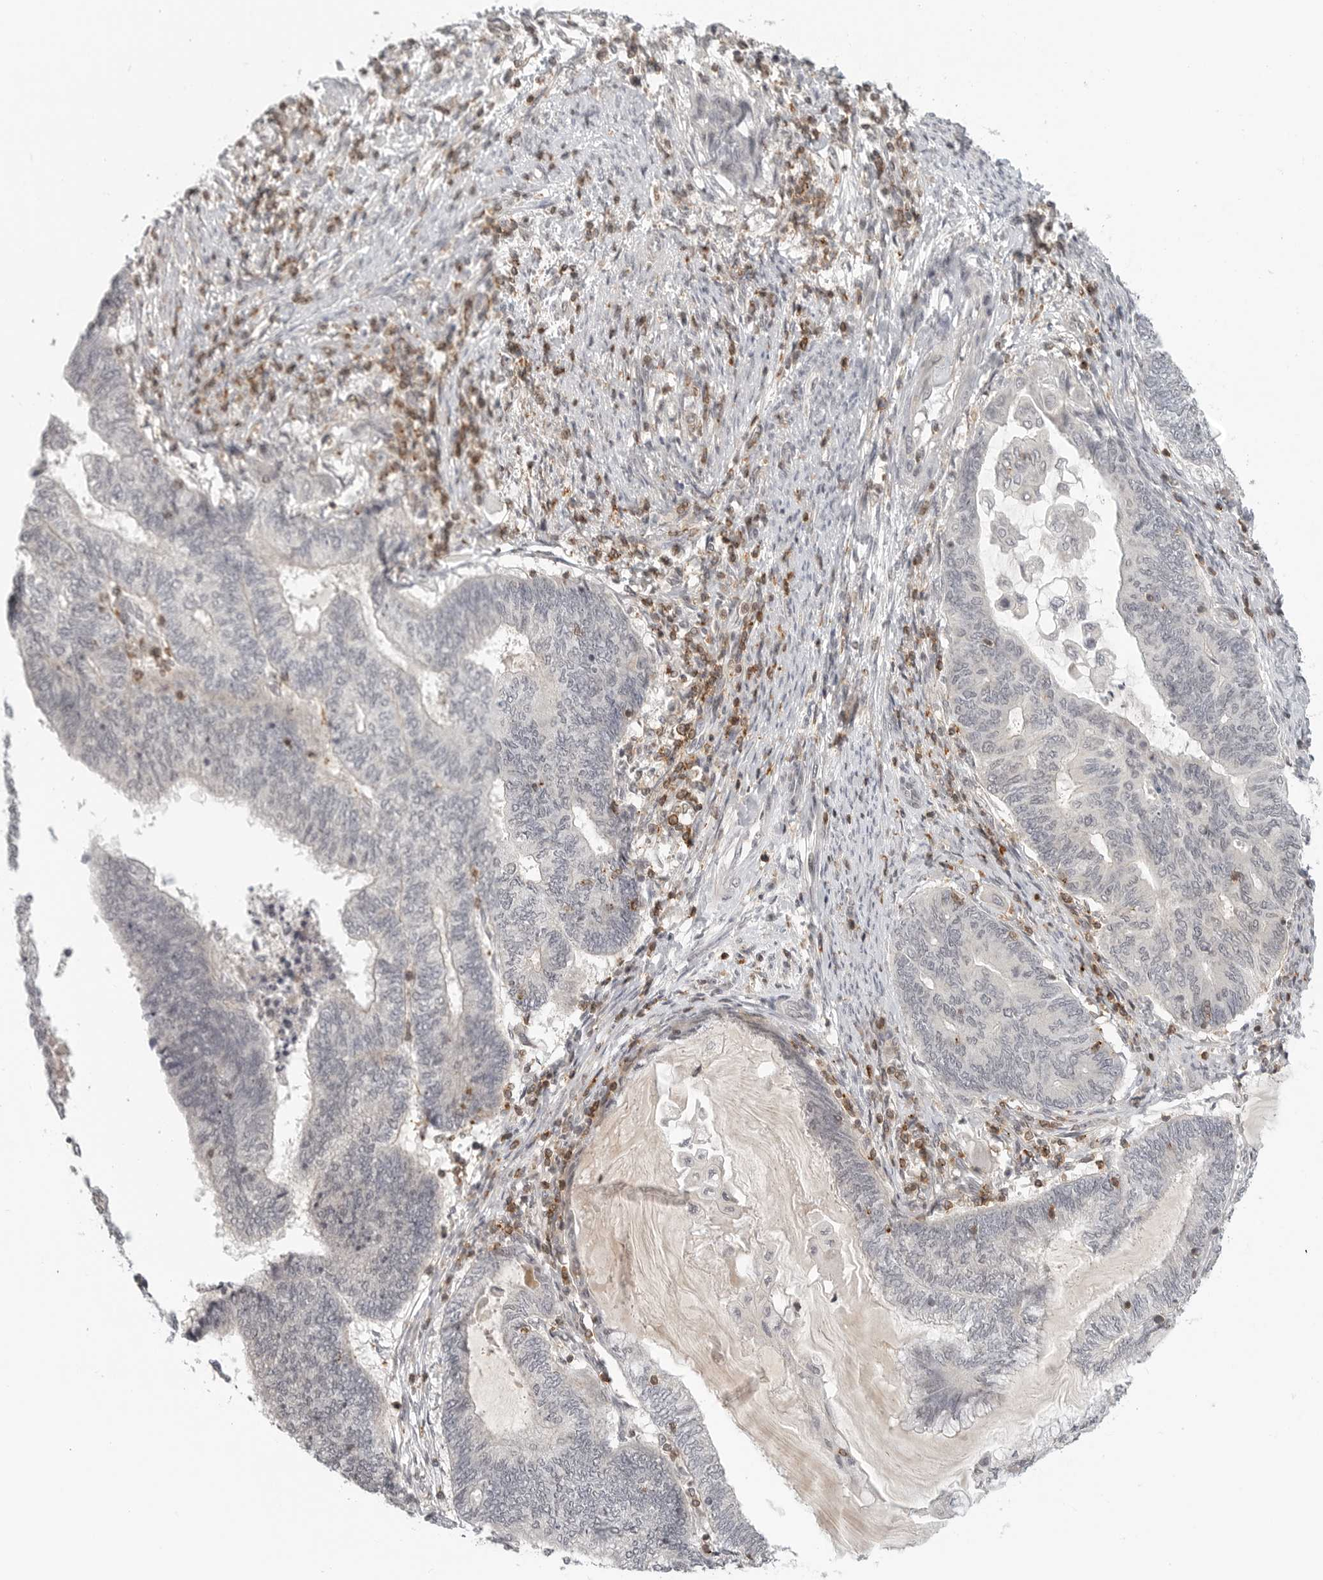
{"staining": {"intensity": "negative", "quantity": "none", "location": "none"}, "tissue": "endometrial cancer", "cell_type": "Tumor cells", "image_type": "cancer", "snomed": [{"axis": "morphology", "description": "Adenocarcinoma, NOS"}, {"axis": "topography", "description": "Uterus"}, {"axis": "topography", "description": "Endometrium"}], "caption": "Tumor cells are negative for protein expression in human endometrial adenocarcinoma.", "gene": "SH3KBP1", "patient": {"sex": "female", "age": 70}}